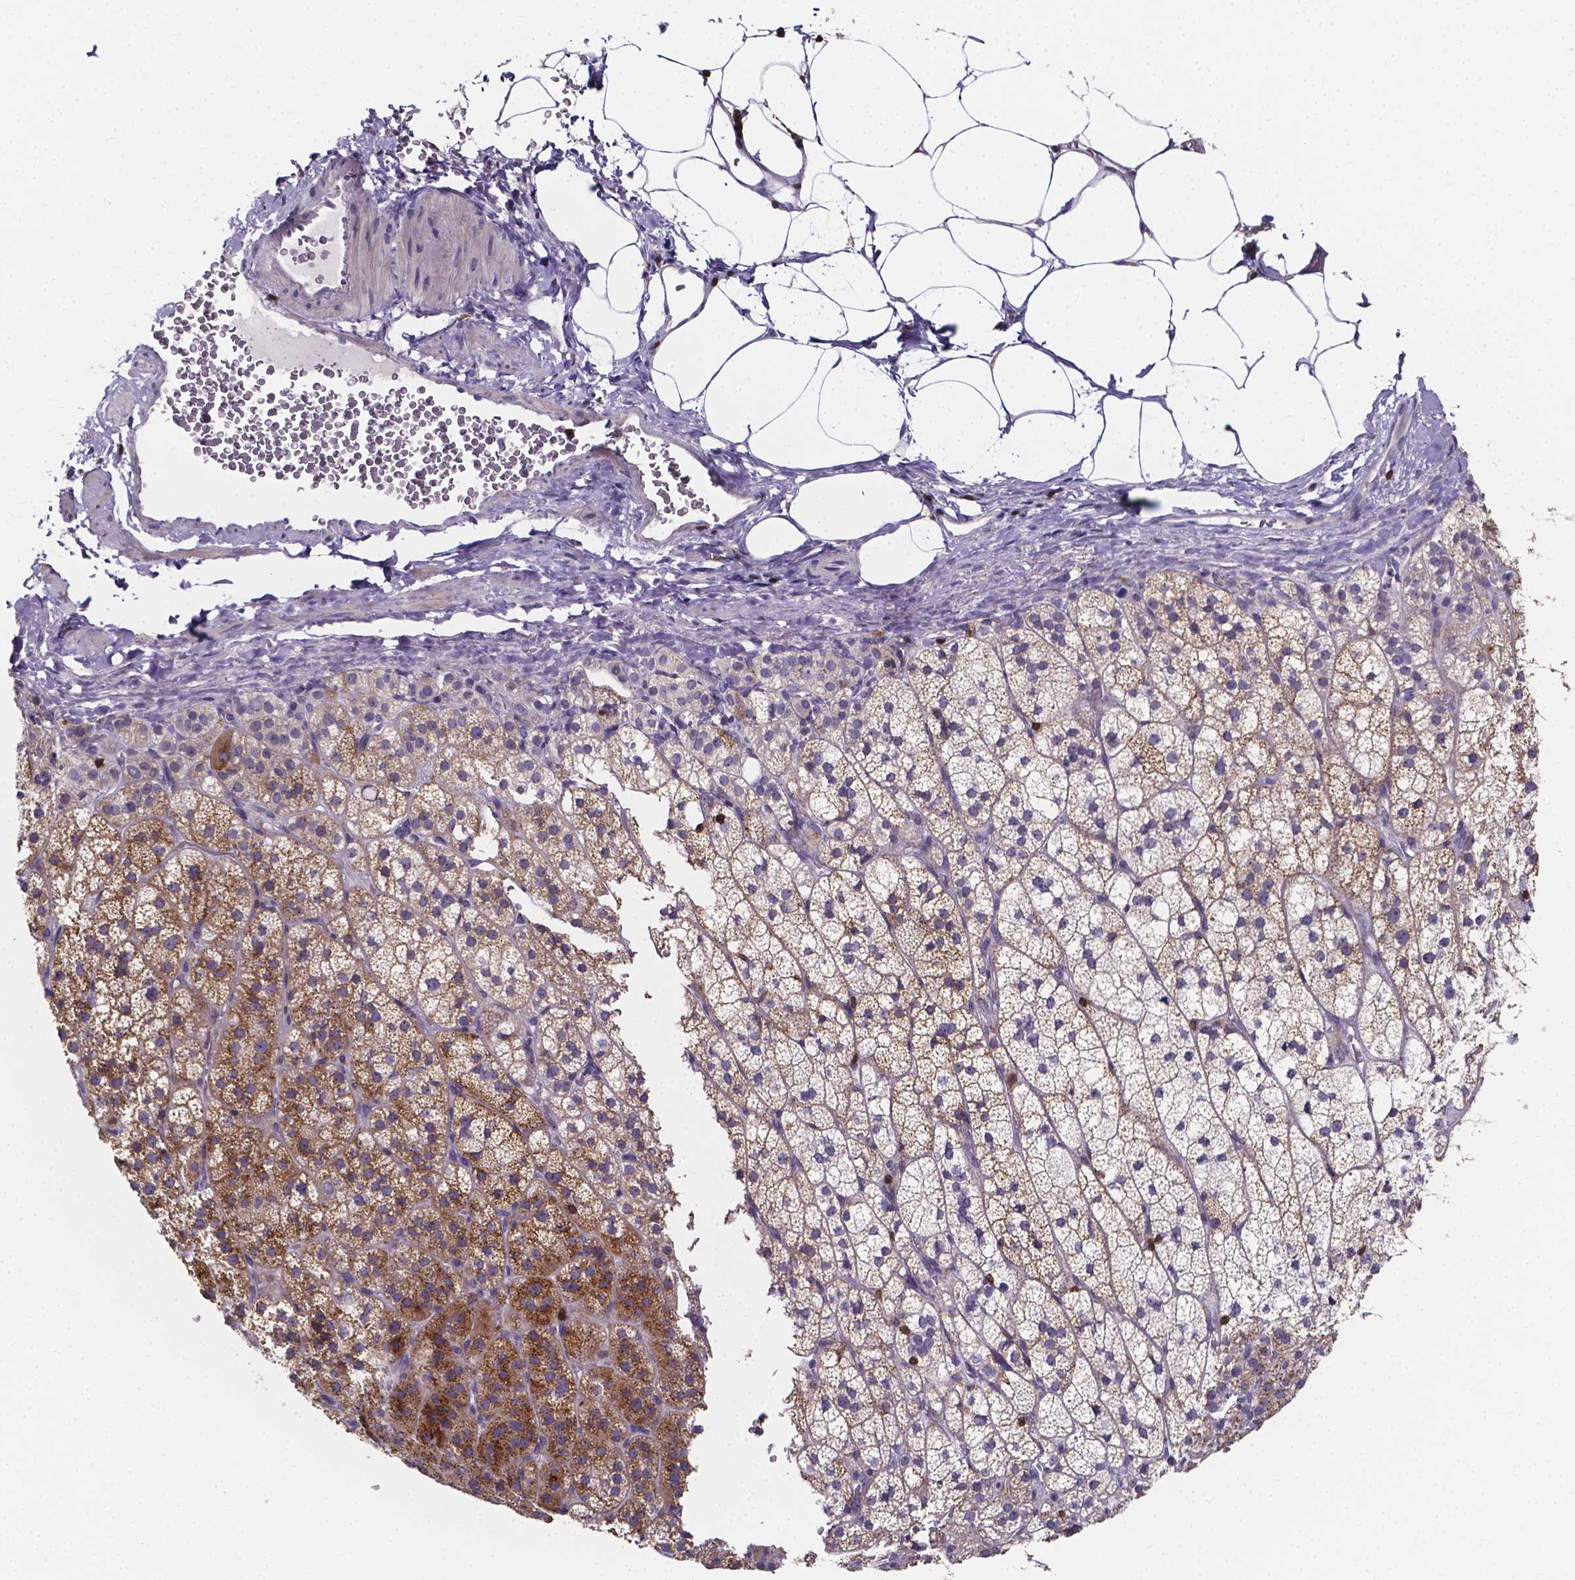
{"staining": {"intensity": "moderate", "quantity": ">75%", "location": "cytoplasmic/membranous"}, "tissue": "adrenal gland", "cell_type": "Glandular cells", "image_type": "normal", "snomed": [{"axis": "morphology", "description": "Normal tissue, NOS"}, {"axis": "topography", "description": "Adrenal gland"}], "caption": "DAB immunohistochemical staining of normal adrenal gland displays moderate cytoplasmic/membranous protein staining in approximately >75% of glandular cells.", "gene": "THEMIS", "patient": {"sex": "female", "age": 60}}